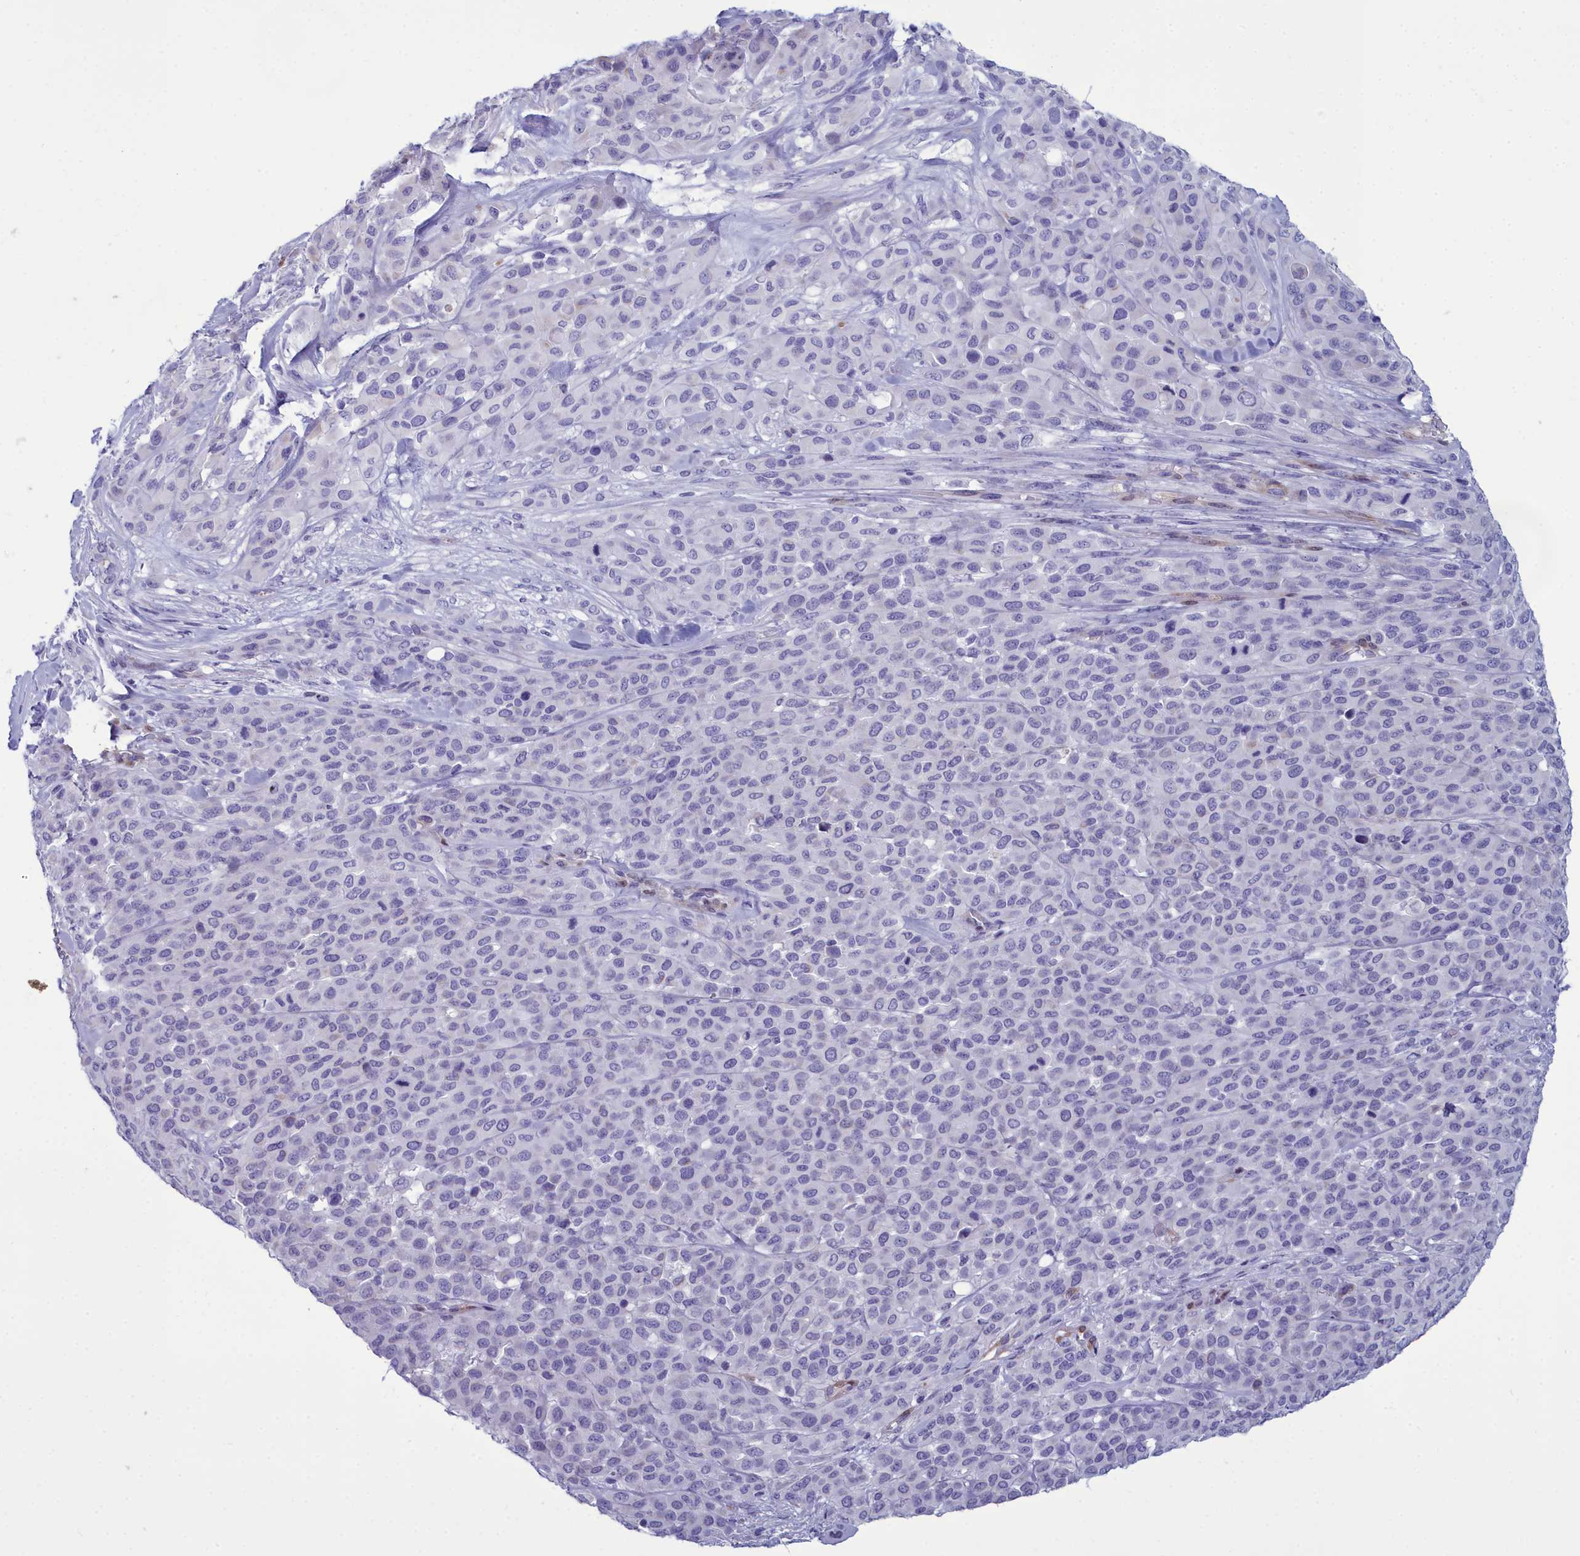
{"staining": {"intensity": "negative", "quantity": "none", "location": "none"}, "tissue": "melanoma", "cell_type": "Tumor cells", "image_type": "cancer", "snomed": [{"axis": "morphology", "description": "Malignant melanoma, Metastatic site"}, {"axis": "topography", "description": "Skin"}], "caption": "IHC histopathology image of human melanoma stained for a protein (brown), which shows no positivity in tumor cells.", "gene": "PPP1R14A", "patient": {"sex": "female", "age": 81}}